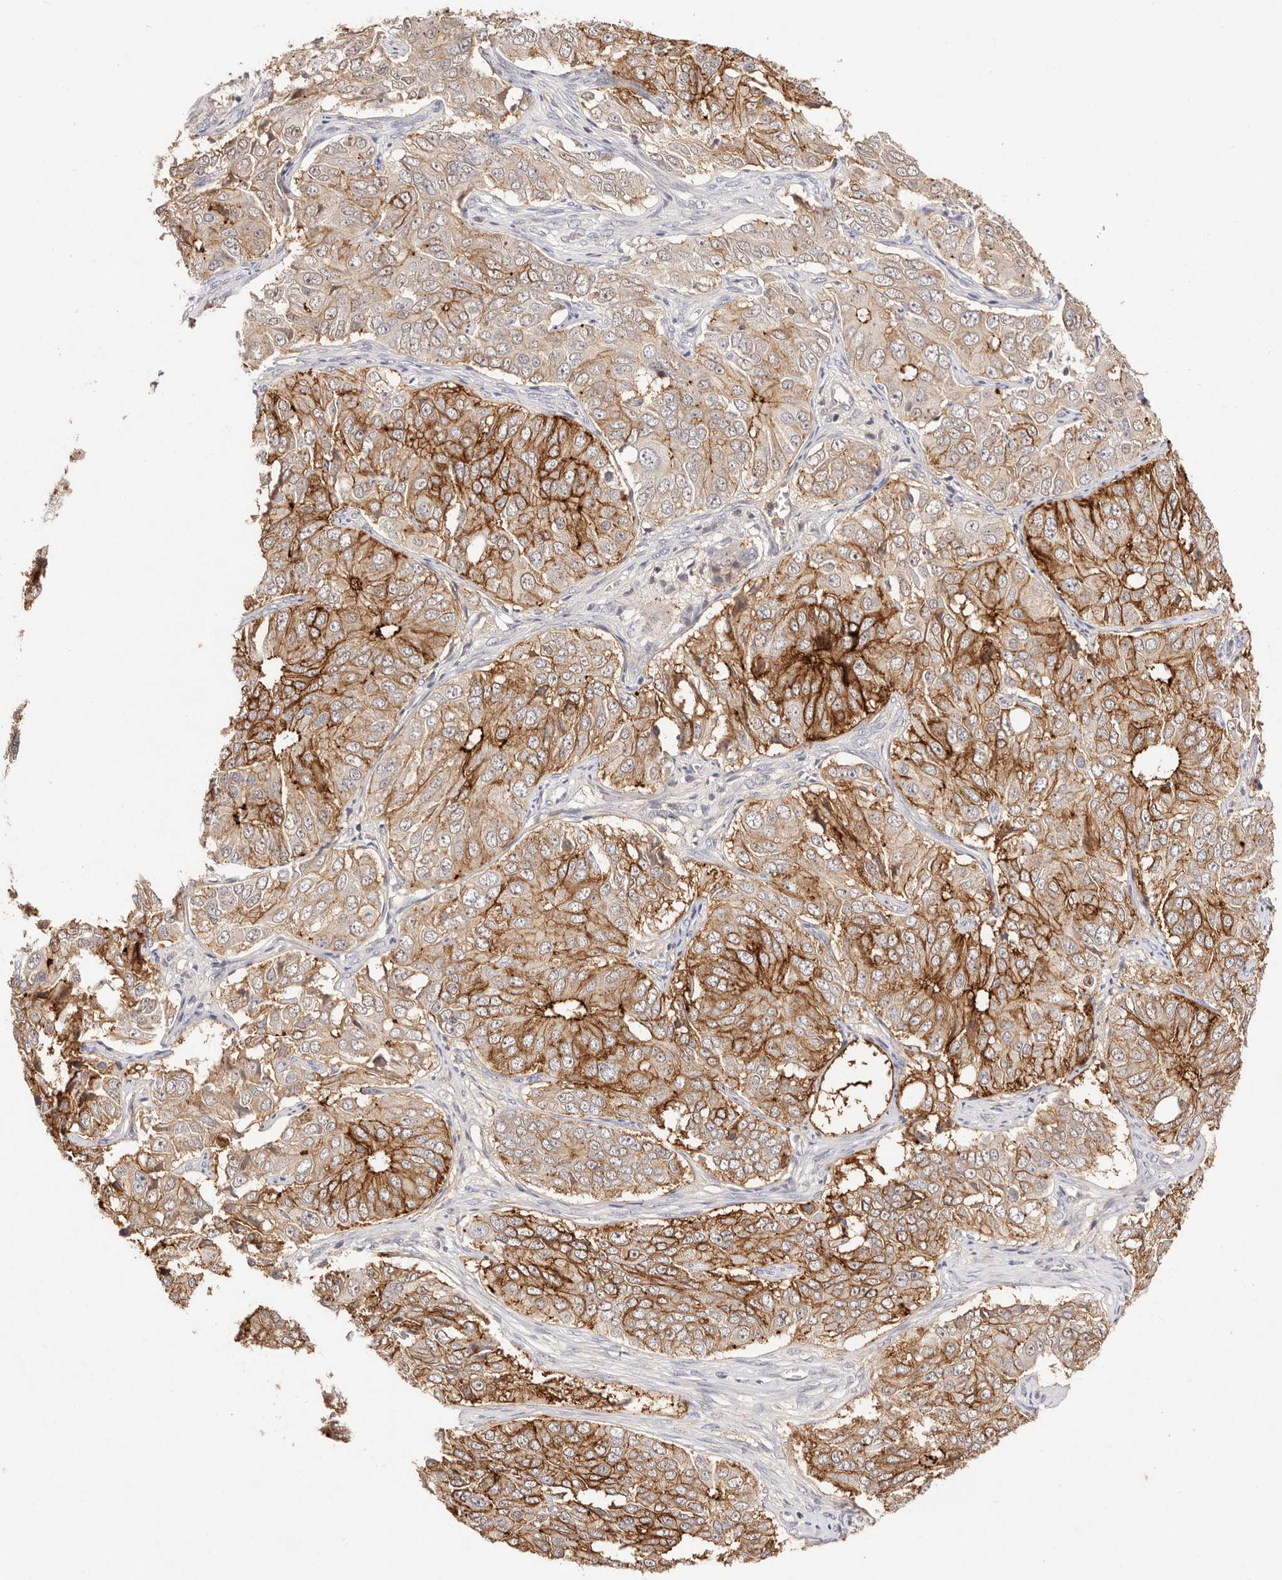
{"staining": {"intensity": "moderate", "quantity": ">75%", "location": "cytoplasmic/membranous"}, "tissue": "ovarian cancer", "cell_type": "Tumor cells", "image_type": "cancer", "snomed": [{"axis": "morphology", "description": "Carcinoma, endometroid"}, {"axis": "topography", "description": "Ovary"}], "caption": "Immunohistochemical staining of ovarian cancer reveals medium levels of moderate cytoplasmic/membranous protein staining in about >75% of tumor cells.", "gene": "CXADR", "patient": {"sex": "female", "age": 51}}